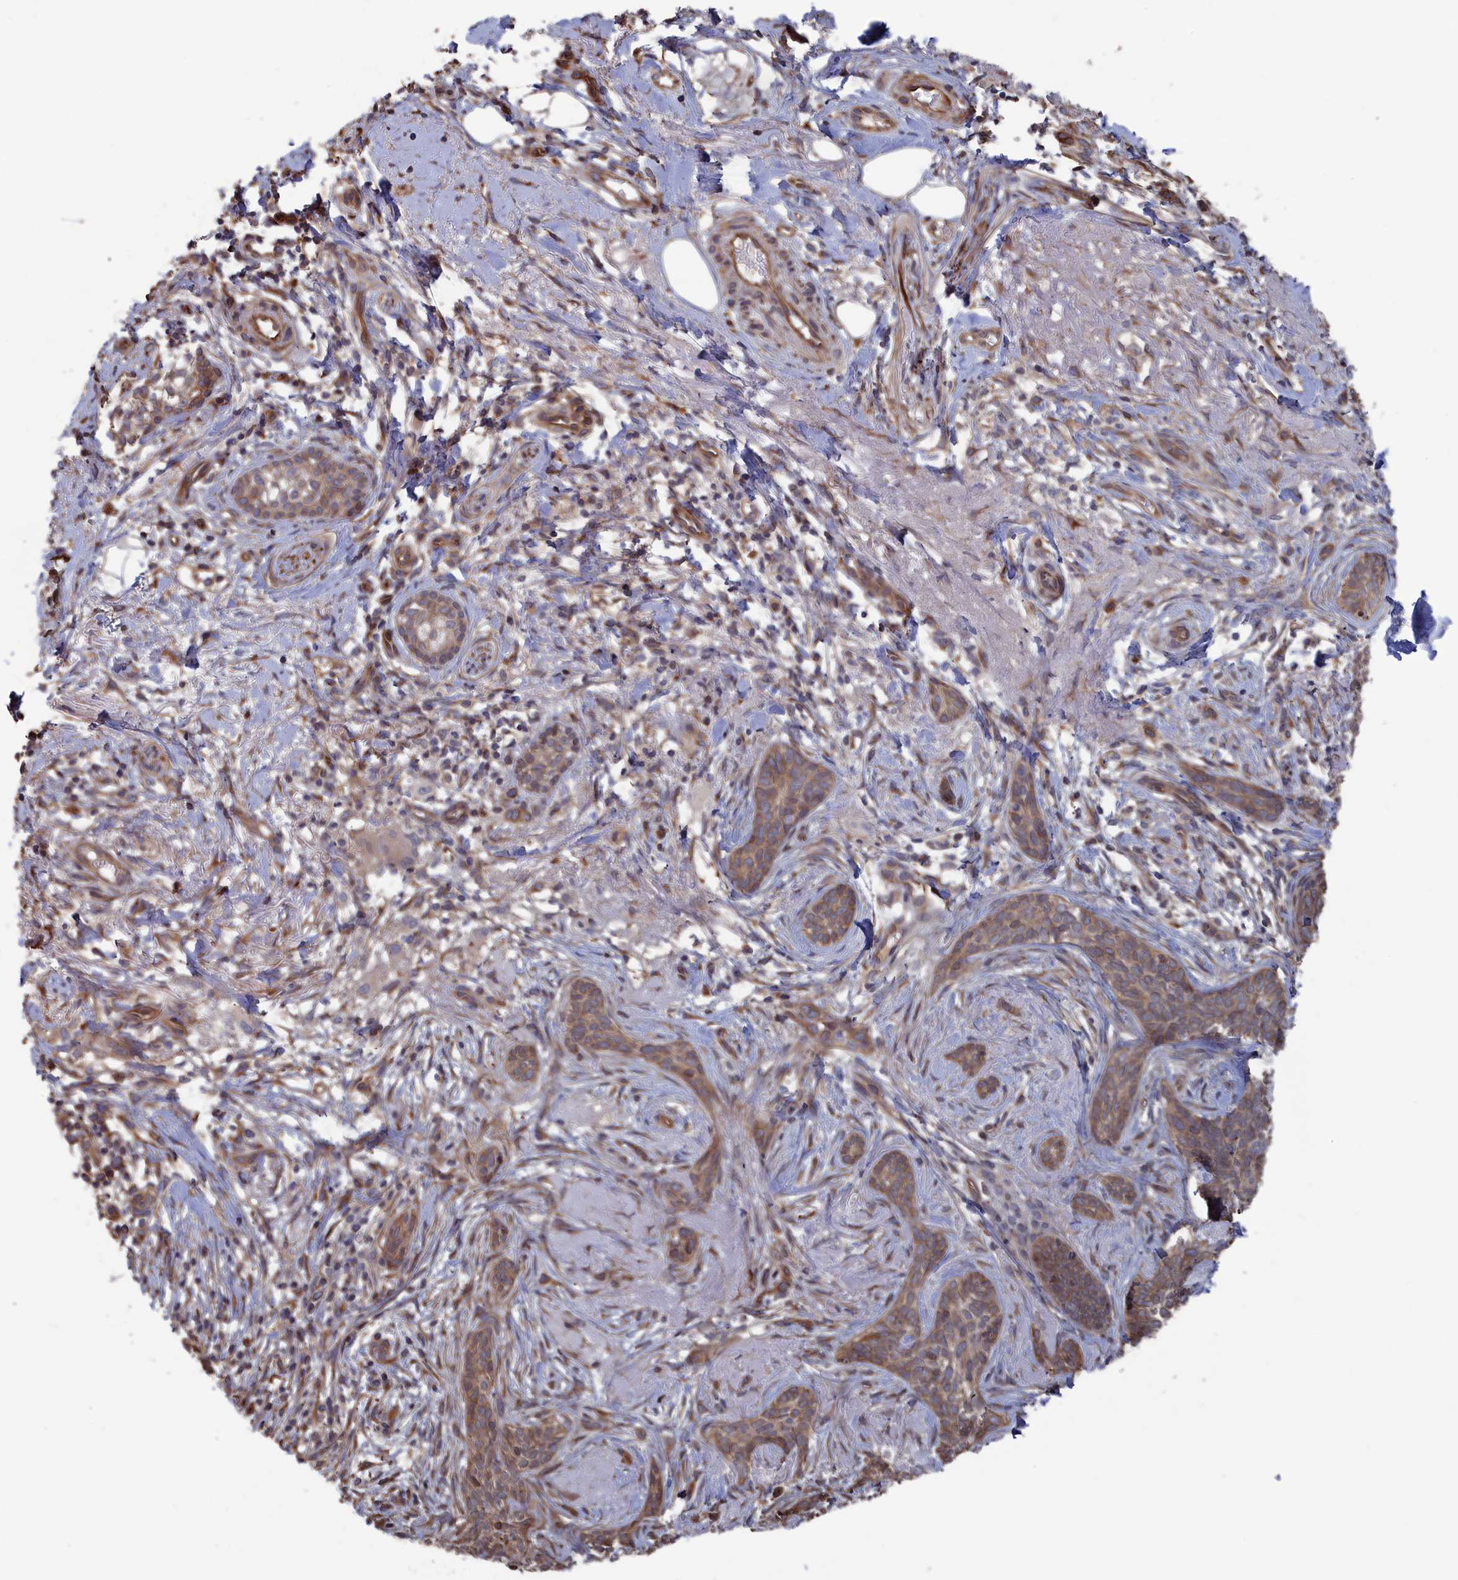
{"staining": {"intensity": "moderate", "quantity": ">75%", "location": "cytoplasmic/membranous"}, "tissue": "skin cancer", "cell_type": "Tumor cells", "image_type": "cancer", "snomed": [{"axis": "morphology", "description": "Basal cell carcinoma"}, {"axis": "topography", "description": "Skin"}], "caption": "Tumor cells demonstrate moderate cytoplasmic/membranous staining in about >75% of cells in skin cancer (basal cell carcinoma). The protein of interest is stained brown, and the nuclei are stained in blue (DAB (3,3'-diaminobenzidine) IHC with brightfield microscopy, high magnification).", "gene": "NUTF2", "patient": {"sex": "female", "age": 76}}